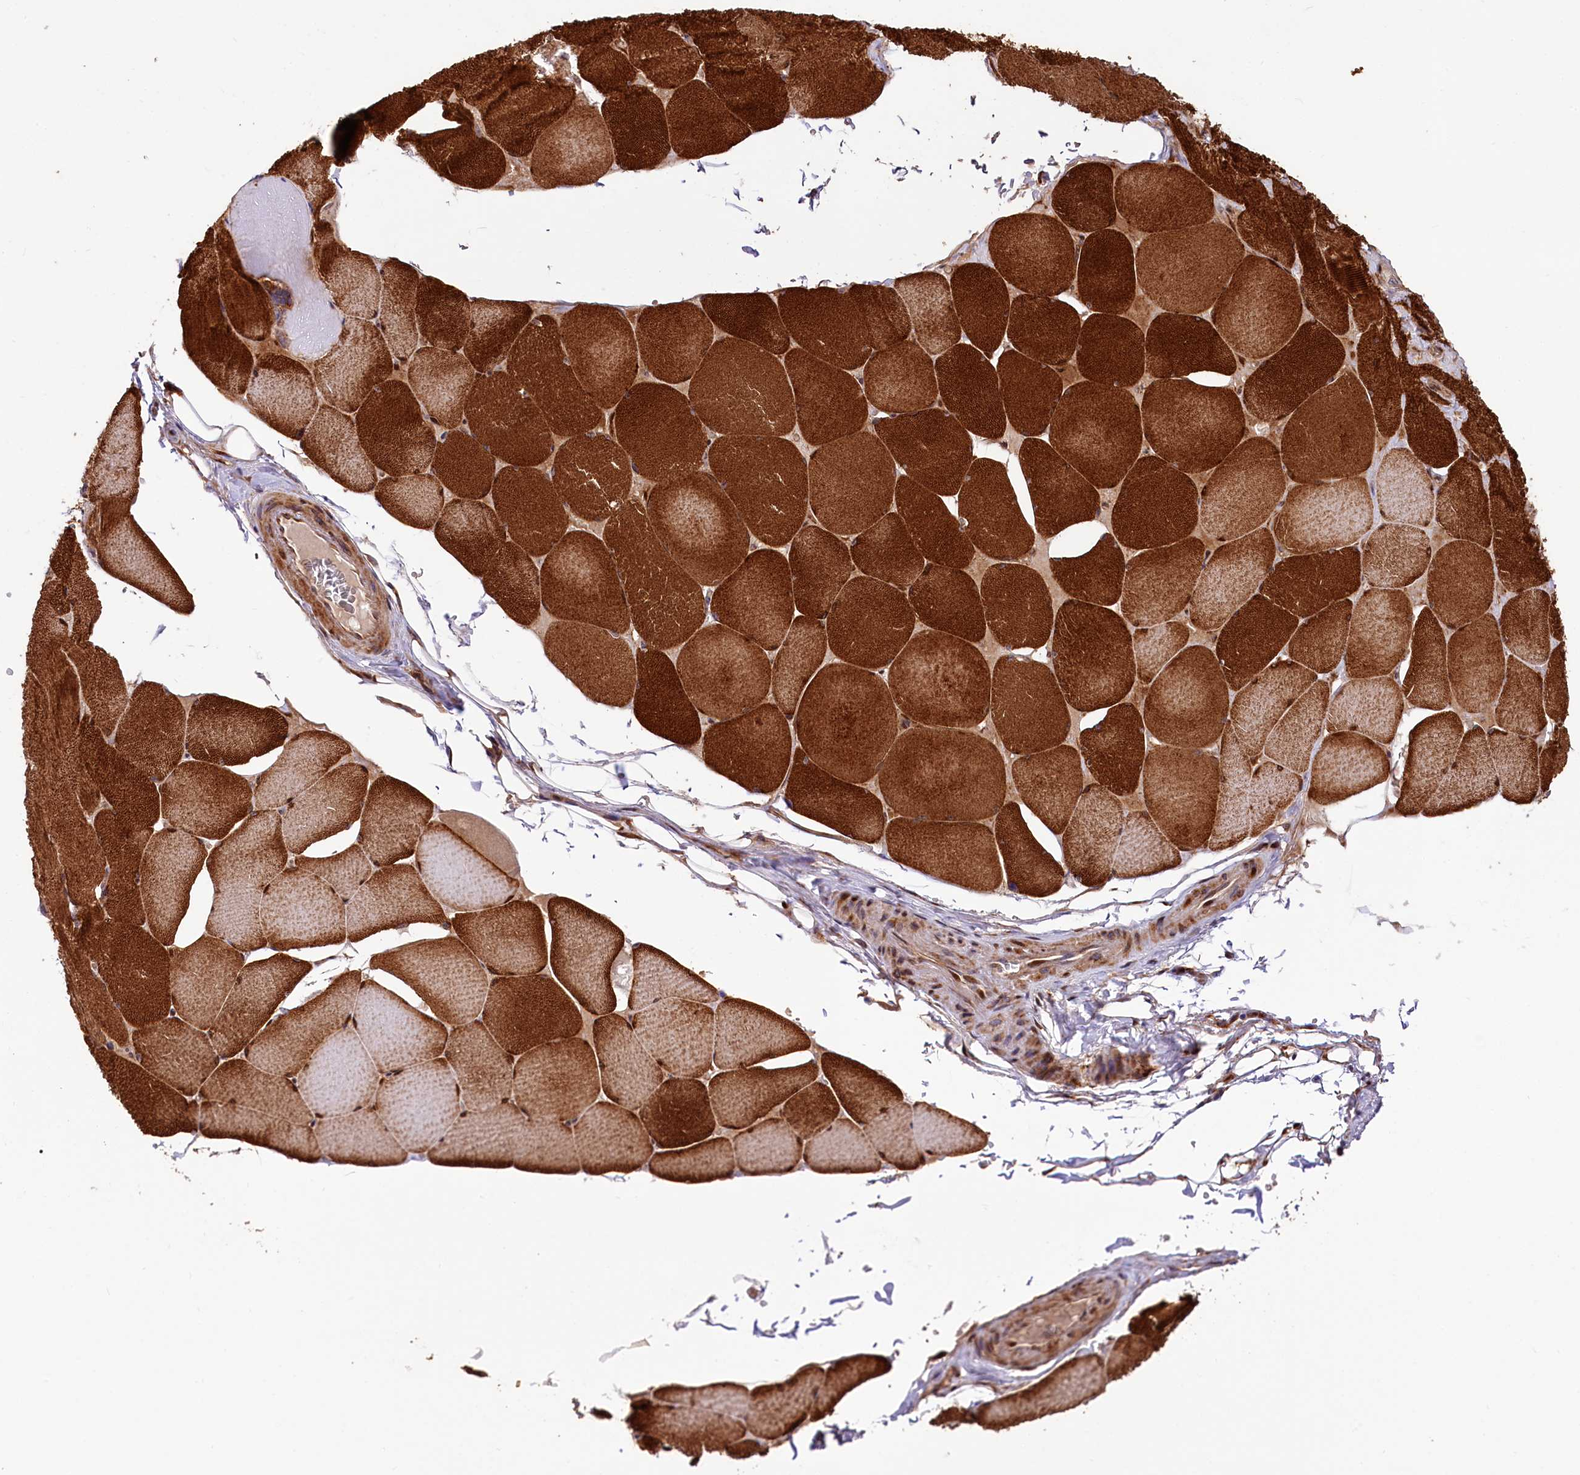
{"staining": {"intensity": "strong", "quantity": ">75%", "location": "cytoplasmic/membranous,nuclear"}, "tissue": "skeletal muscle", "cell_type": "Myocytes", "image_type": "normal", "snomed": [{"axis": "morphology", "description": "Normal tissue, NOS"}, {"axis": "topography", "description": "Skeletal muscle"}, {"axis": "topography", "description": "Head-Neck"}], "caption": "Immunohistochemical staining of normal human skeletal muscle shows strong cytoplasmic/membranous,nuclear protein expression in approximately >75% of myocytes. Nuclei are stained in blue.", "gene": "PDZRN3", "patient": {"sex": "male", "age": 66}}